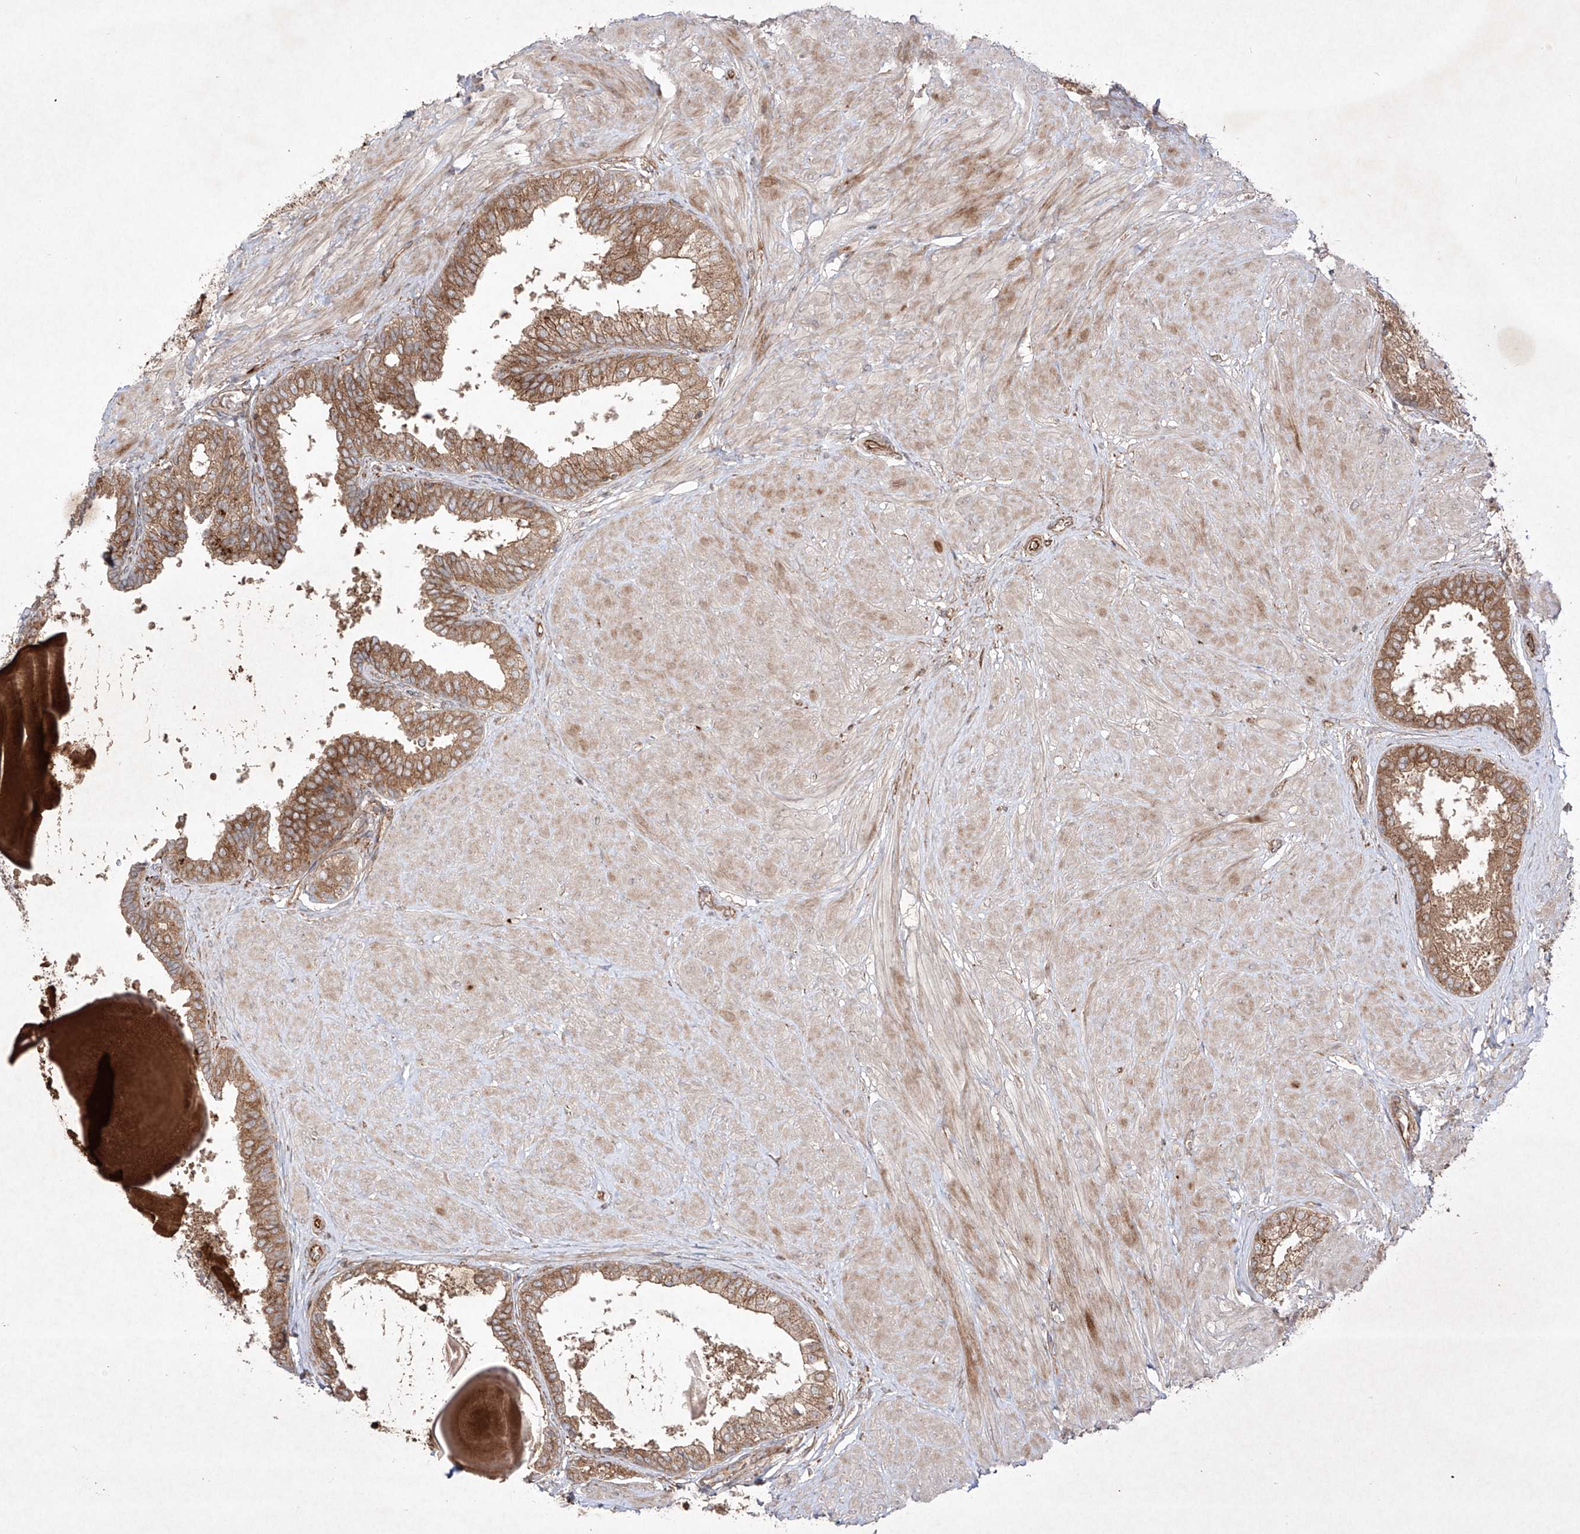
{"staining": {"intensity": "moderate", "quantity": ">75%", "location": "cytoplasmic/membranous"}, "tissue": "prostate", "cell_type": "Glandular cells", "image_type": "normal", "snomed": [{"axis": "morphology", "description": "Normal tissue, NOS"}, {"axis": "topography", "description": "Prostate"}], "caption": "This is an image of immunohistochemistry staining of unremarkable prostate, which shows moderate positivity in the cytoplasmic/membranous of glandular cells.", "gene": "YKT6", "patient": {"sex": "male", "age": 48}}